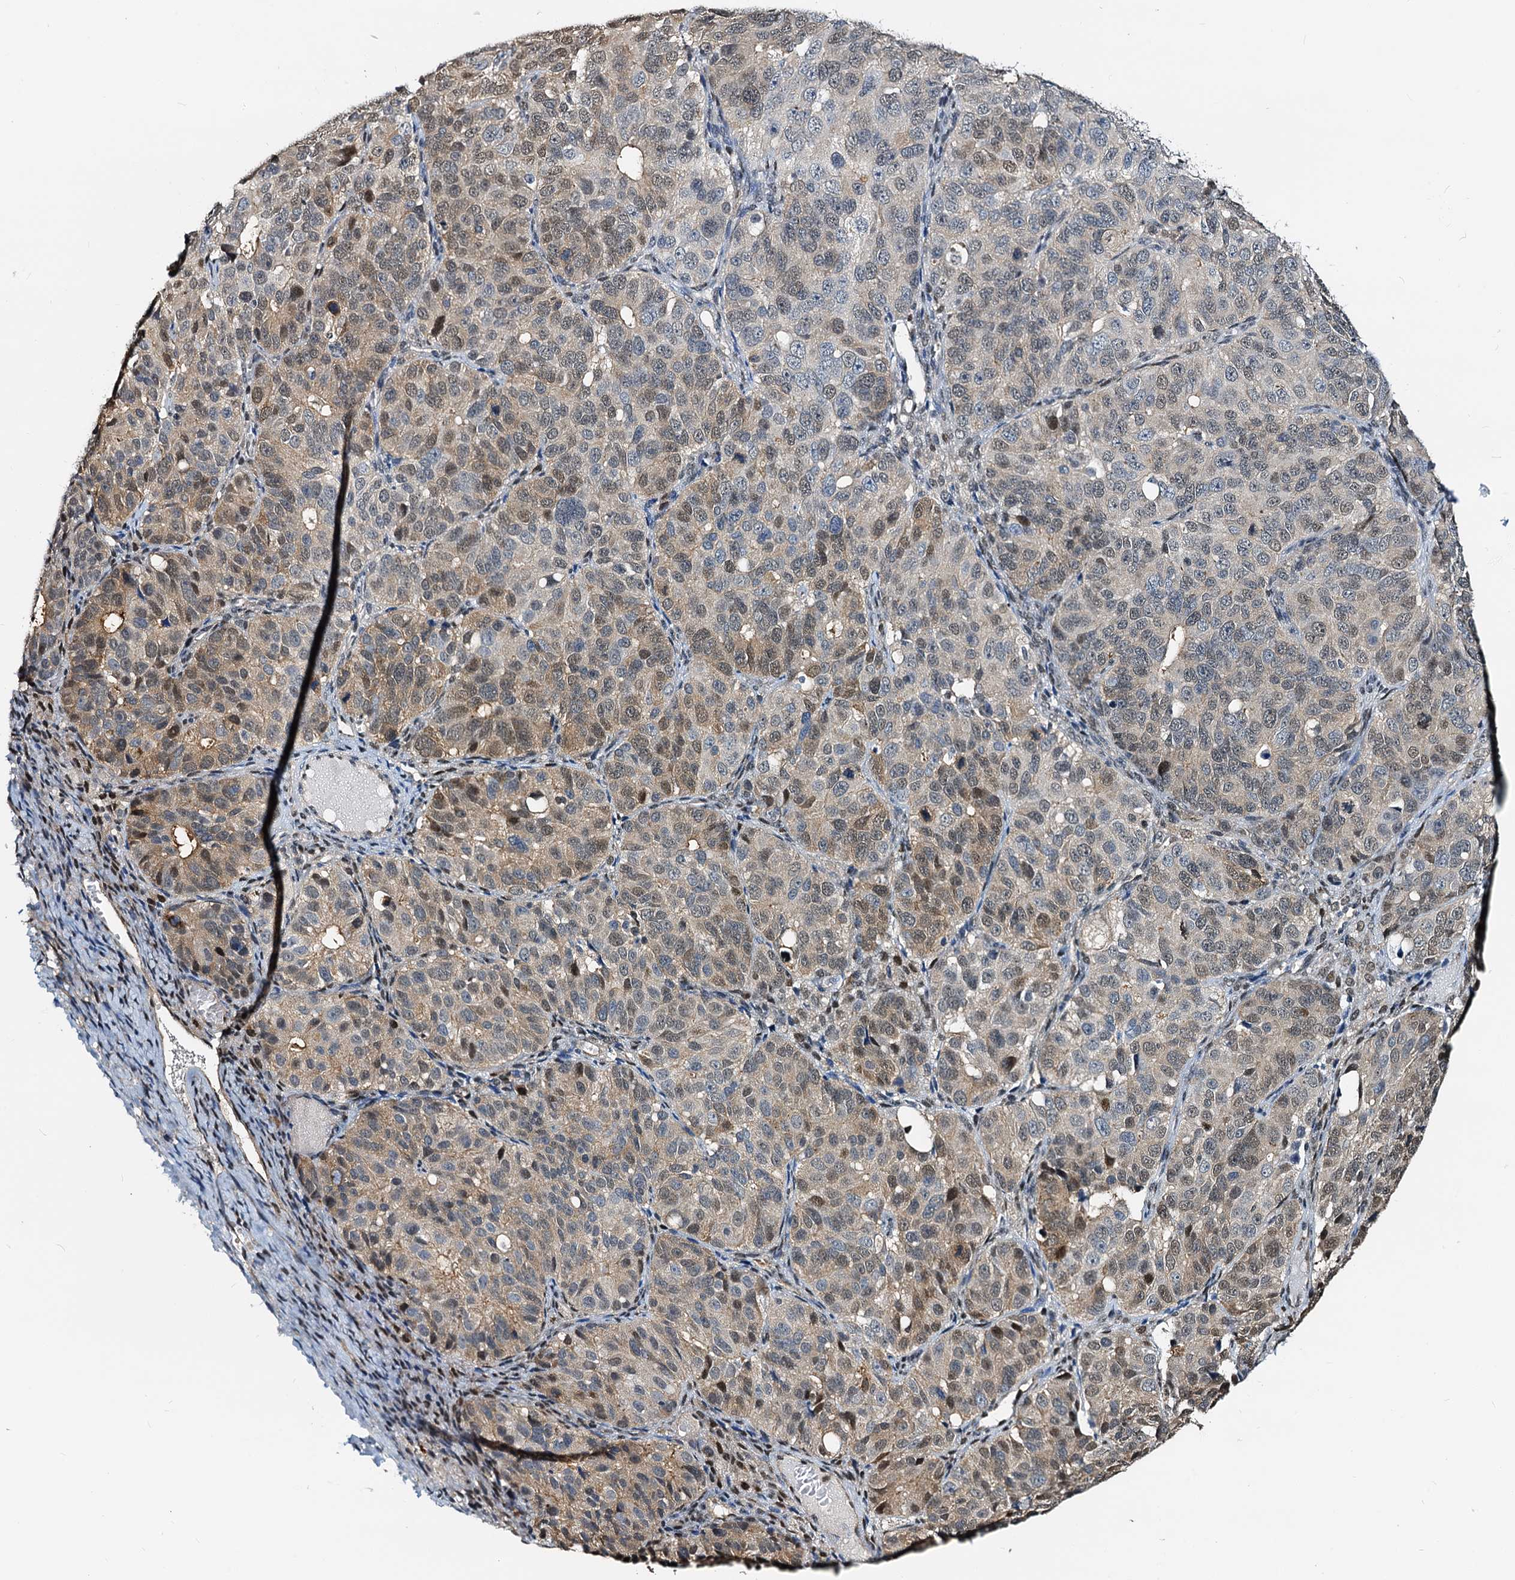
{"staining": {"intensity": "moderate", "quantity": "<25%", "location": "cytoplasmic/membranous,nuclear"}, "tissue": "ovarian cancer", "cell_type": "Tumor cells", "image_type": "cancer", "snomed": [{"axis": "morphology", "description": "Carcinoma, endometroid"}, {"axis": "topography", "description": "Ovary"}], "caption": "Immunohistochemistry of endometroid carcinoma (ovarian) reveals low levels of moderate cytoplasmic/membranous and nuclear positivity in about <25% of tumor cells. The staining is performed using DAB (3,3'-diaminobenzidine) brown chromogen to label protein expression. The nuclei are counter-stained blue using hematoxylin.", "gene": "PTGES3", "patient": {"sex": "female", "age": 51}}